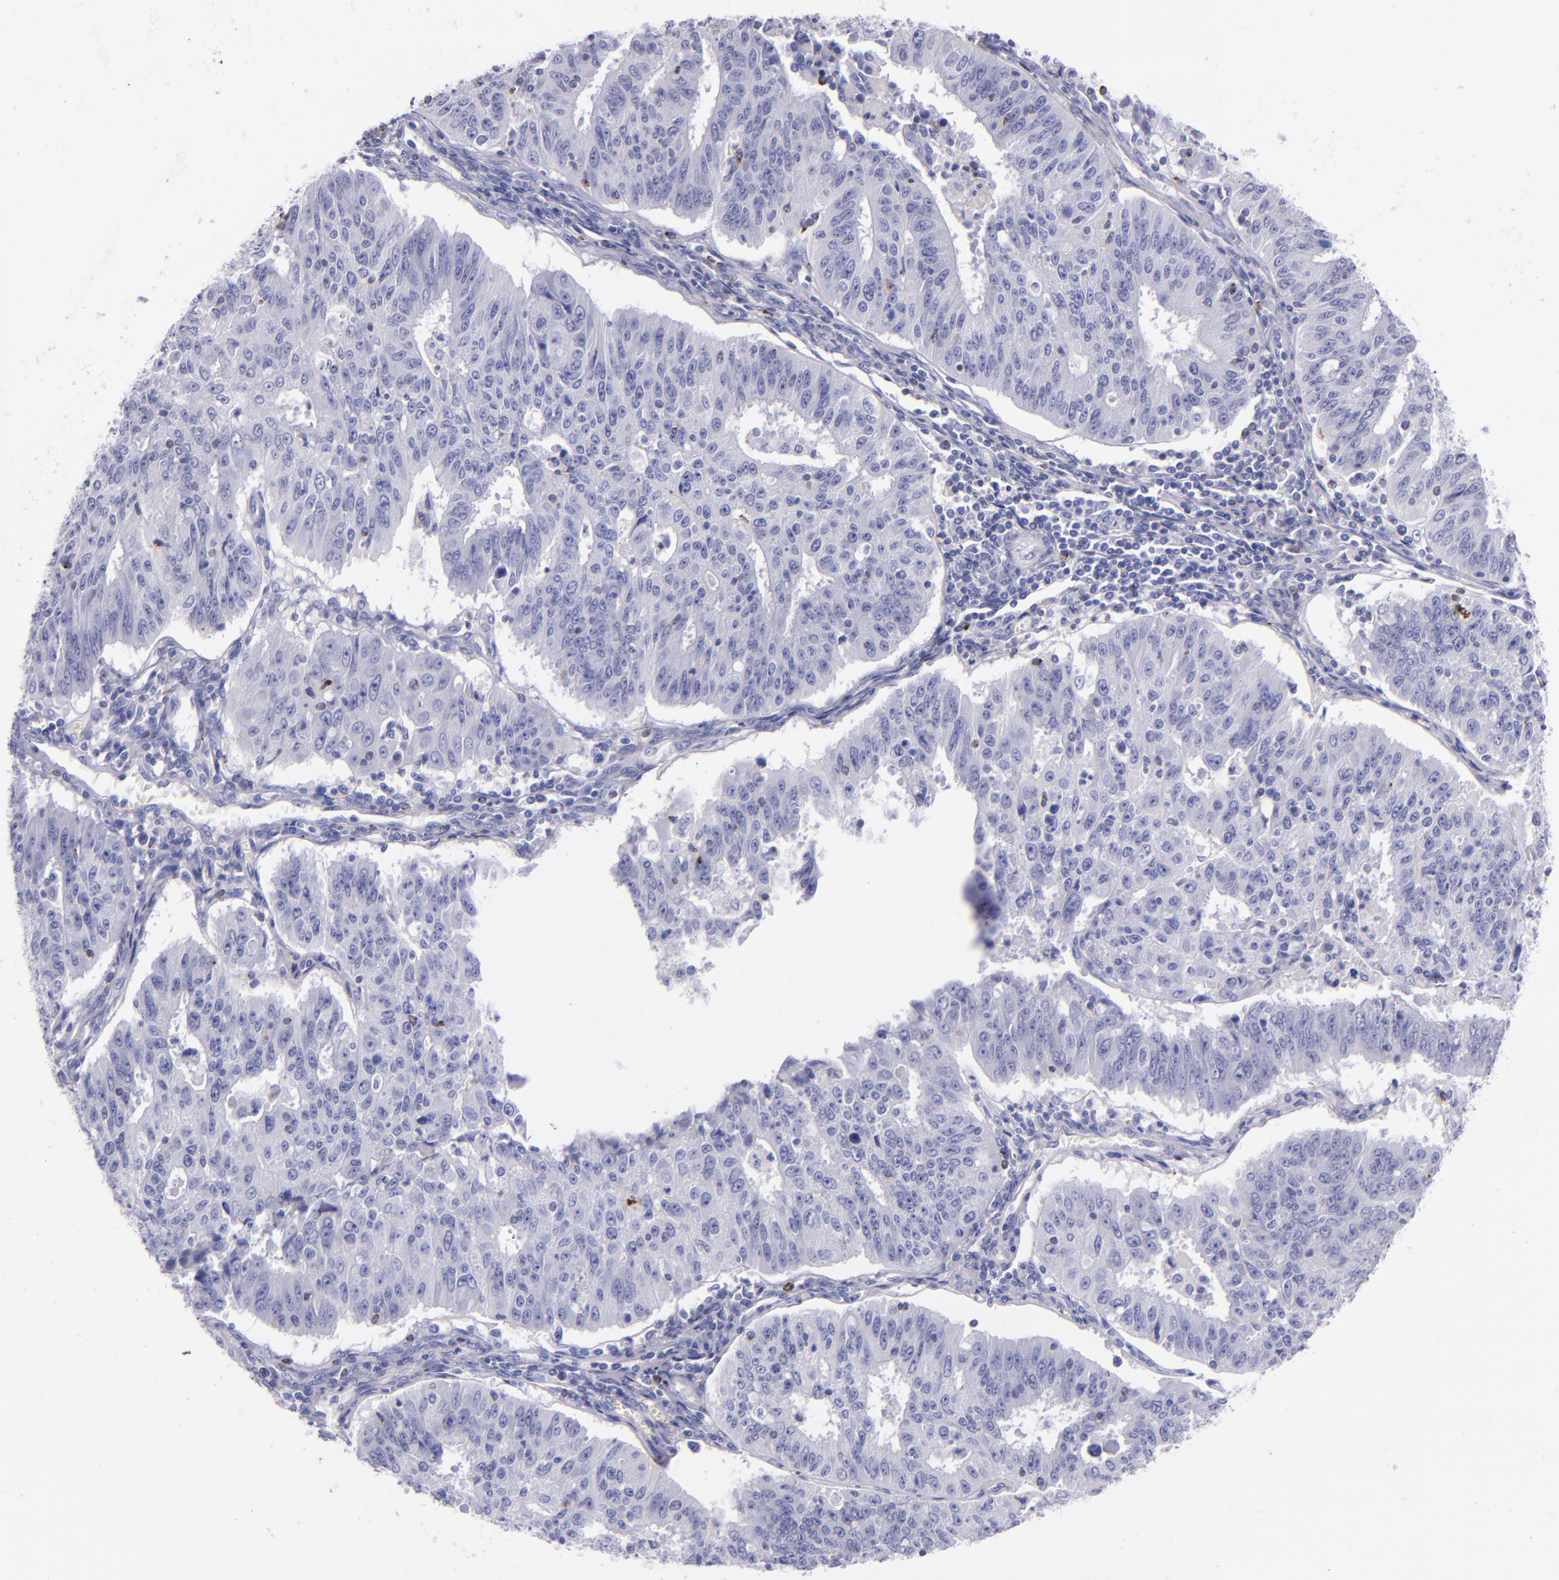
{"staining": {"intensity": "negative", "quantity": "none", "location": "none"}, "tissue": "endometrial cancer", "cell_type": "Tumor cells", "image_type": "cancer", "snomed": [{"axis": "morphology", "description": "Adenocarcinoma, NOS"}, {"axis": "topography", "description": "Endometrium"}], "caption": "Immunohistochemistry micrograph of endometrial adenocarcinoma stained for a protein (brown), which reveals no expression in tumor cells.", "gene": "LAG3", "patient": {"sex": "female", "age": 42}}